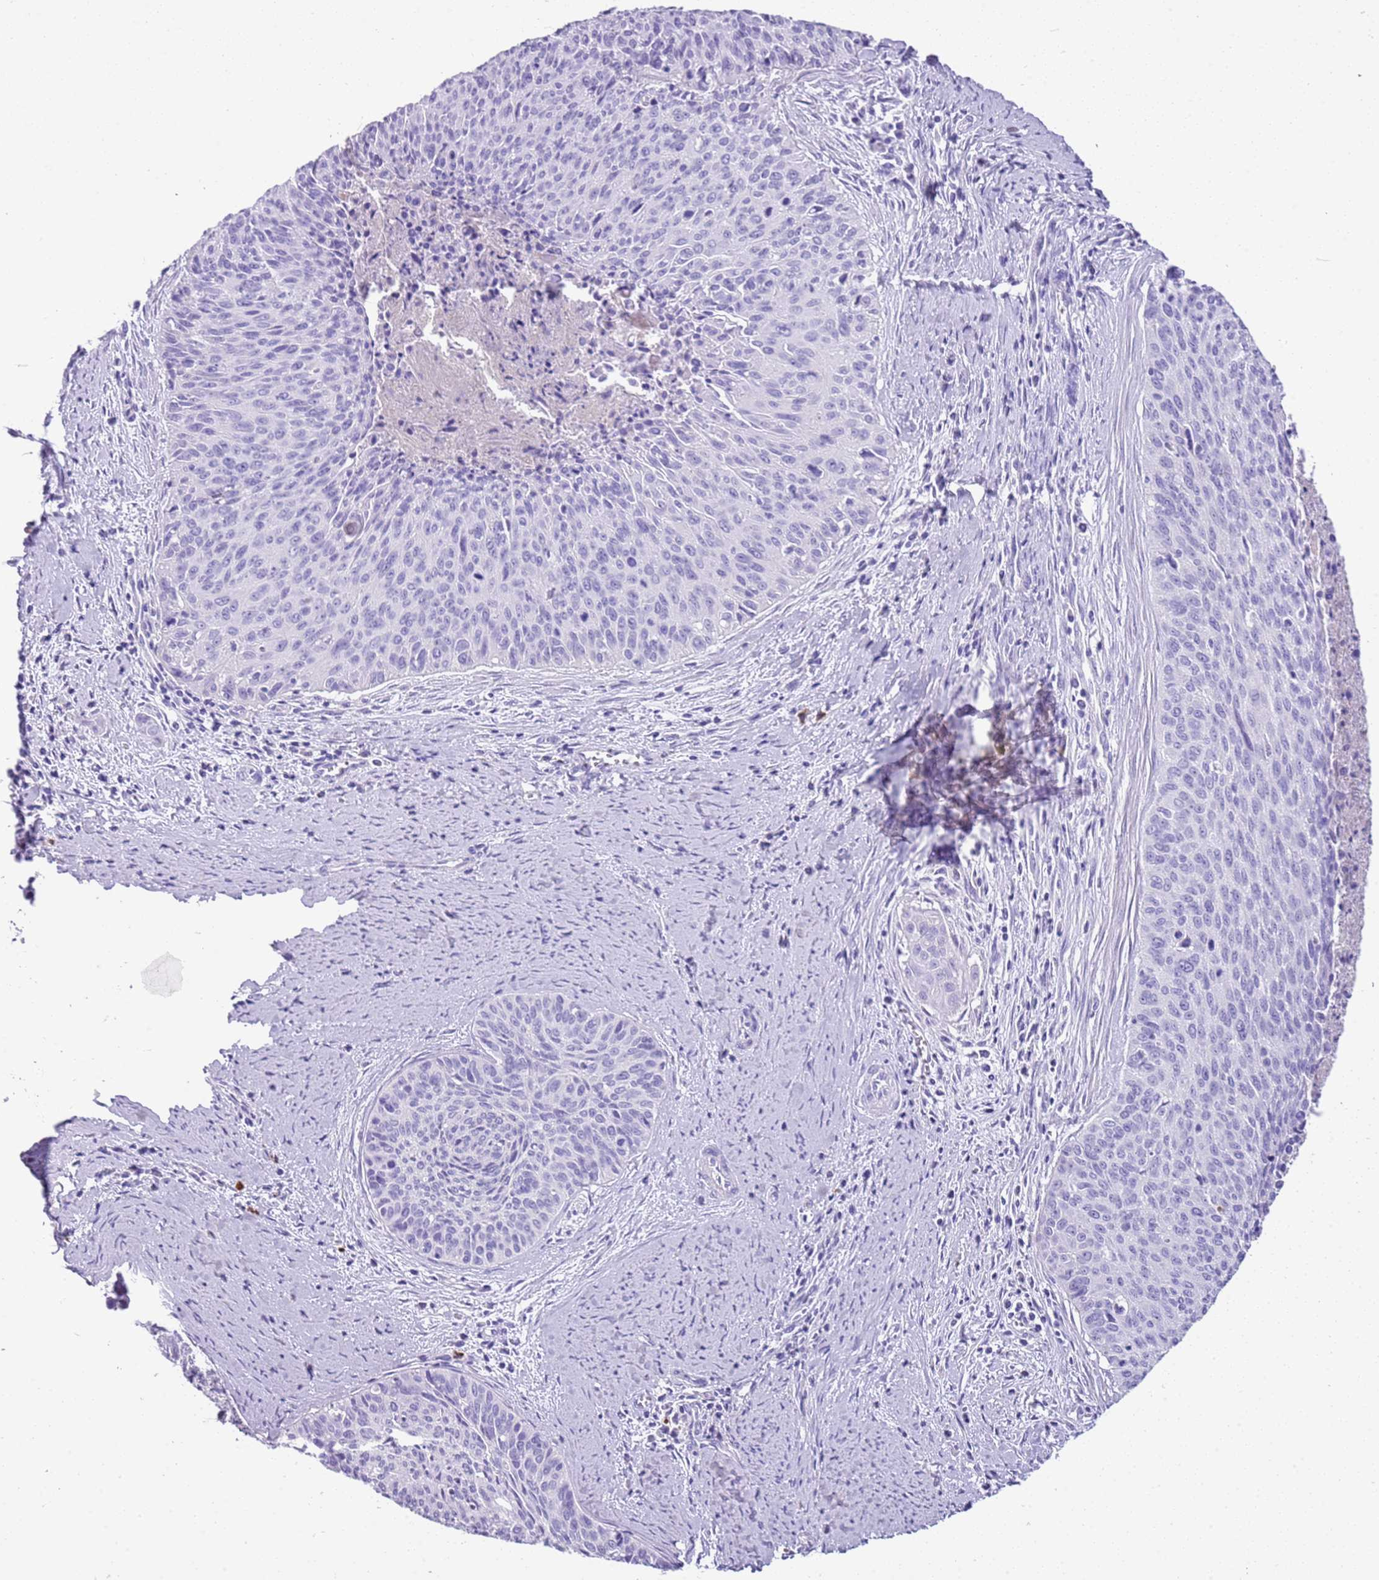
{"staining": {"intensity": "negative", "quantity": "none", "location": "none"}, "tissue": "cervical cancer", "cell_type": "Tumor cells", "image_type": "cancer", "snomed": [{"axis": "morphology", "description": "Squamous cell carcinoma, NOS"}, {"axis": "topography", "description": "Cervix"}], "caption": "This is an IHC histopathology image of squamous cell carcinoma (cervical). There is no staining in tumor cells.", "gene": "IGKV3D-11", "patient": {"sex": "female", "age": 55}}